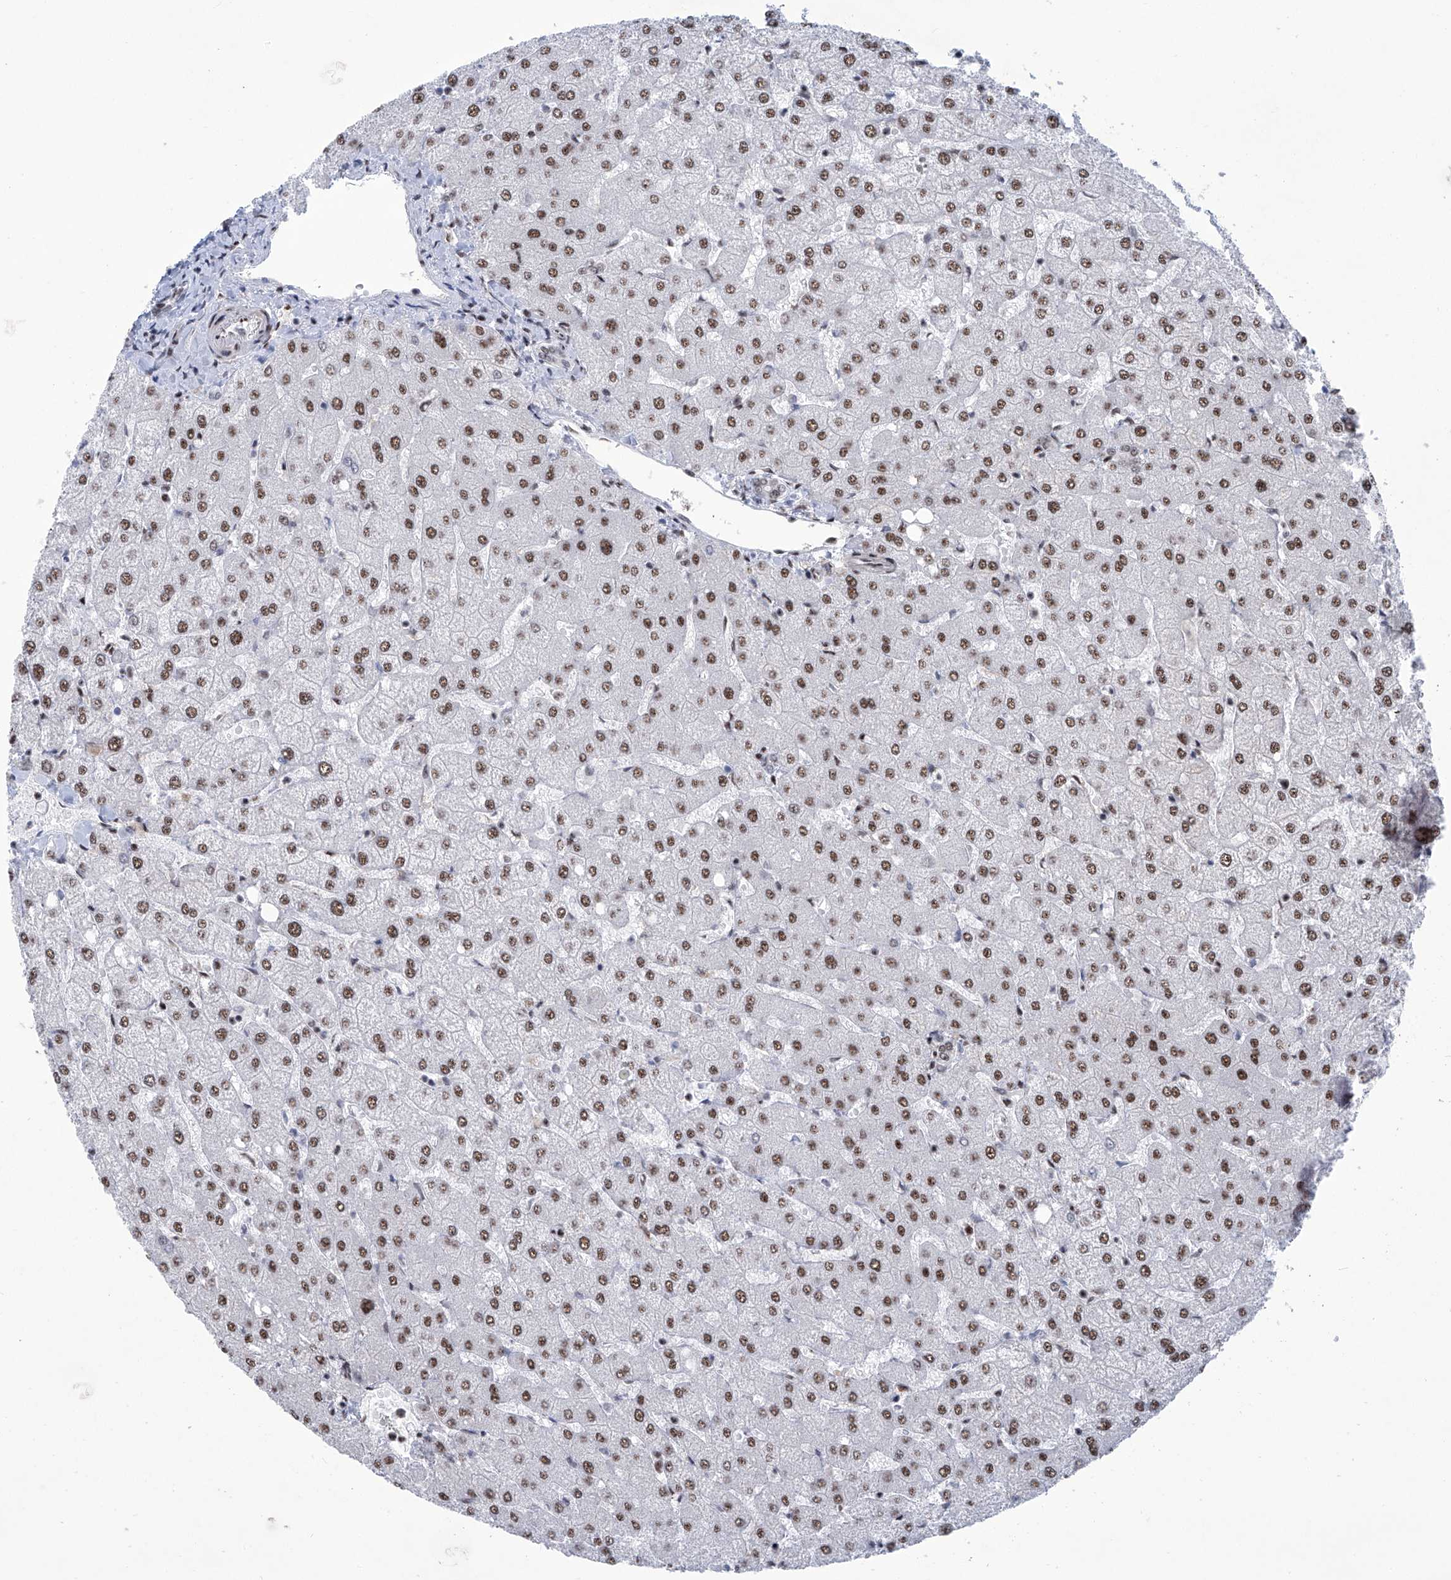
{"staining": {"intensity": "weak", "quantity": "<25%", "location": "nuclear"}, "tissue": "liver", "cell_type": "Cholangiocytes", "image_type": "normal", "snomed": [{"axis": "morphology", "description": "Normal tissue, NOS"}, {"axis": "topography", "description": "Liver"}], "caption": "IHC histopathology image of benign liver: liver stained with DAB shows no significant protein staining in cholangiocytes.", "gene": "FBXL4", "patient": {"sex": "female", "age": 54}}